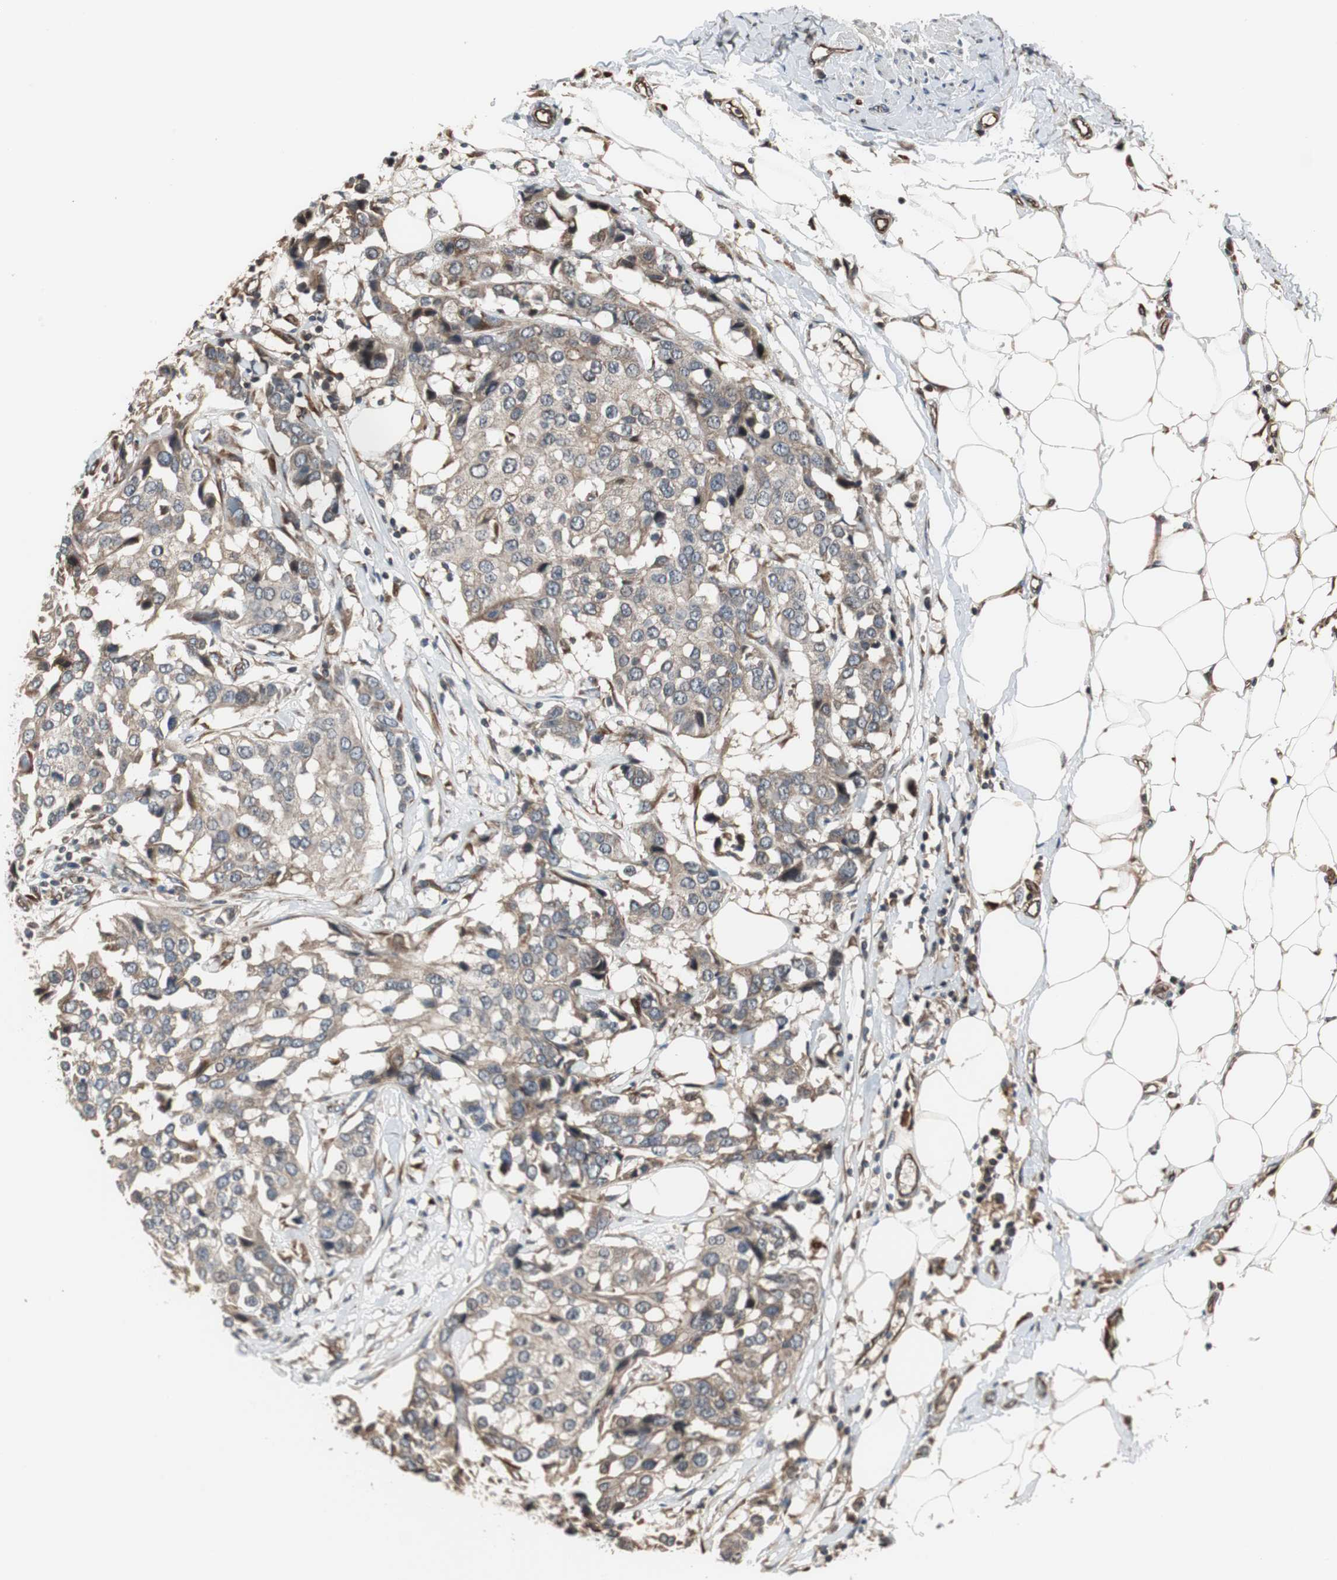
{"staining": {"intensity": "weak", "quantity": ">75%", "location": "cytoplasmic/membranous"}, "tissue": "breast cancer", "cell_type": "Tumor cells", "image_type": "cancer", "snomed": [{"axis": "morphology", "description": "Duct carcinoma"}, {"axis": "topography", "description": "Breast"}], "caption": "Breast invasive ductal carcinoma stained with a protein marker shows weak staining in tumor cells.", "gene": "CHP1", "patient": {"sex": "female", "age": 80}}